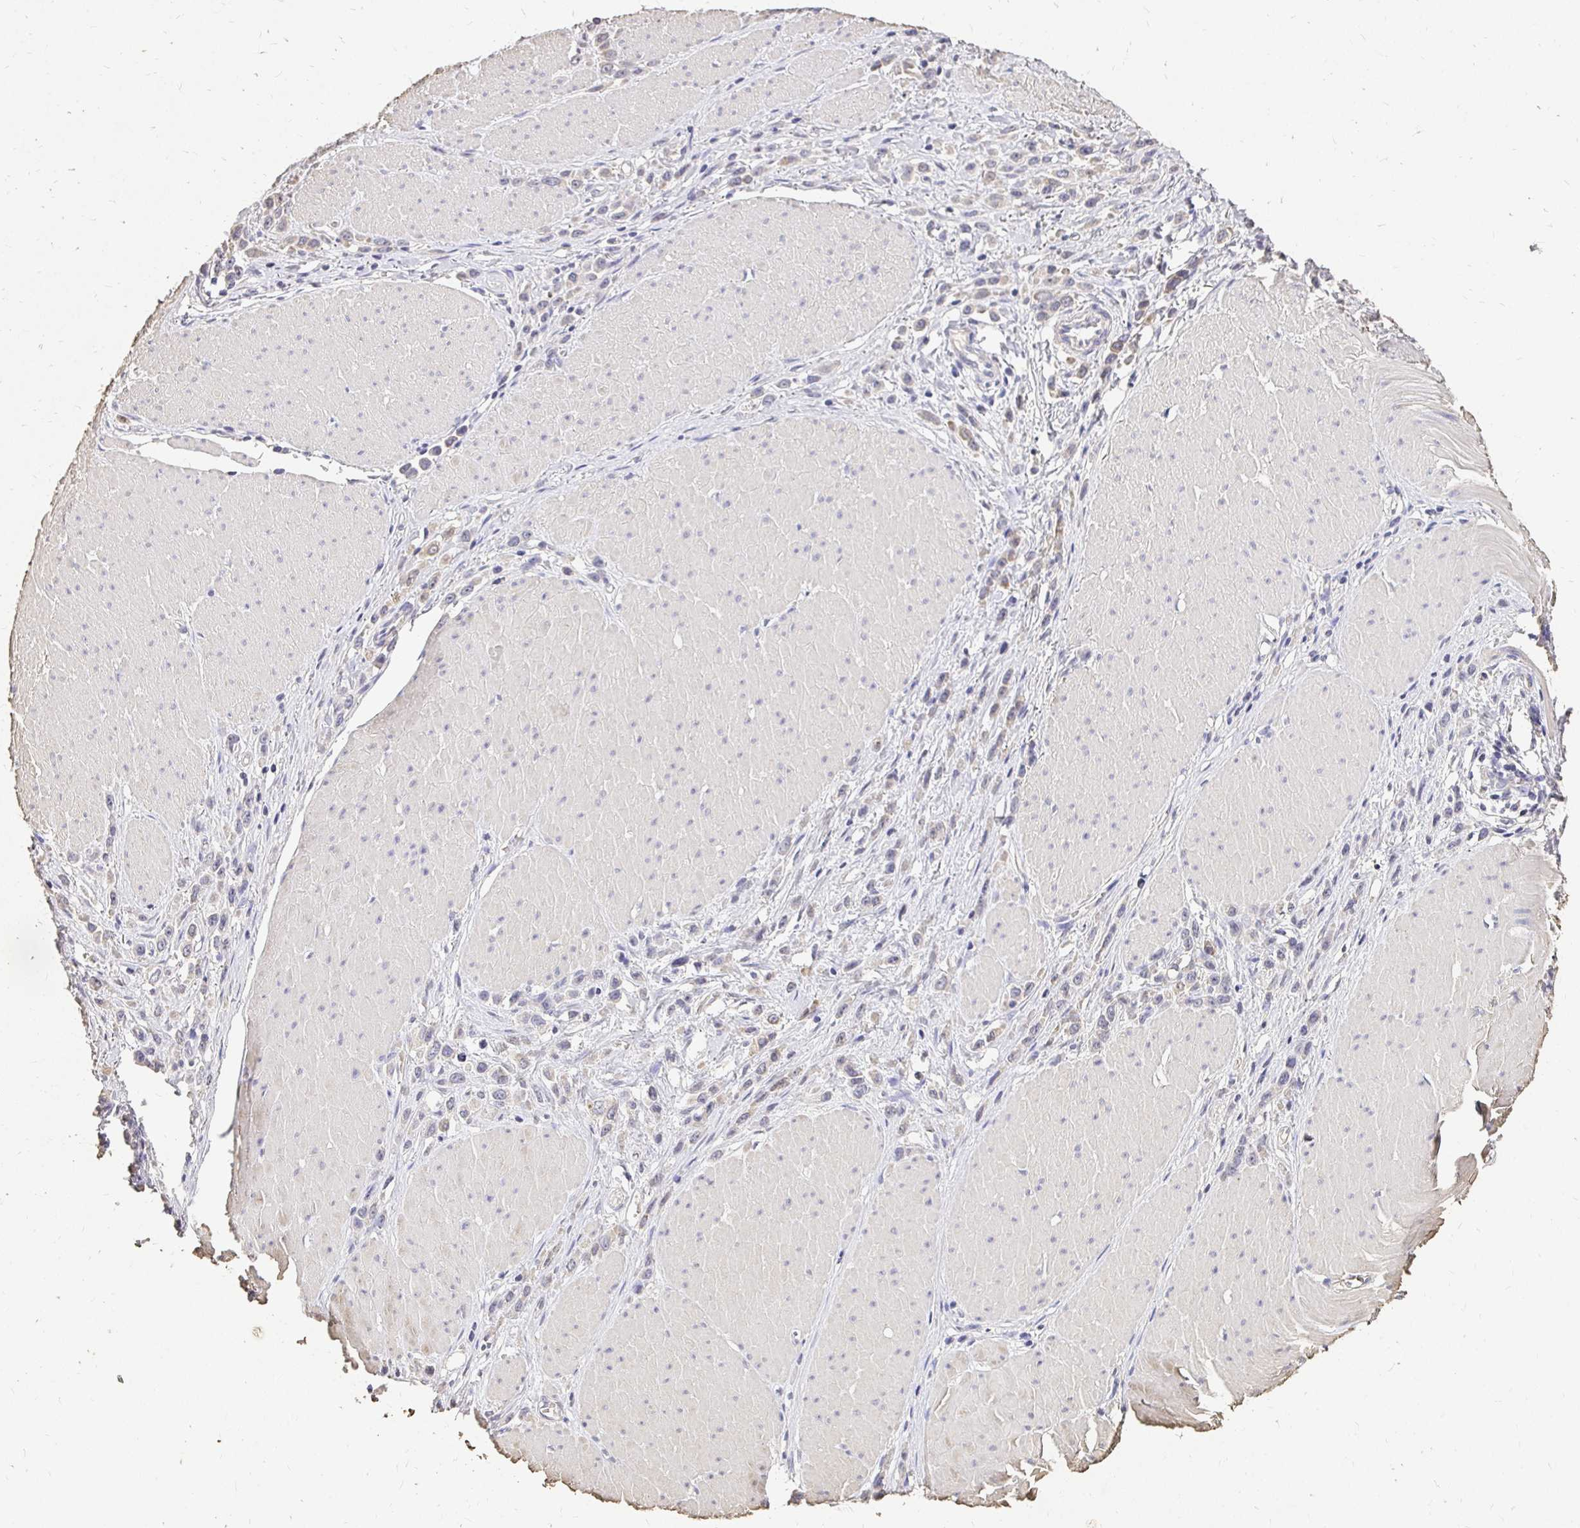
{"staining": {"intensity": "weak", "quantity": "25%-75%", "location": "cytoplasmic/membranous"}, "tissue": "stomach cancer", "cell_type": "Tumor cells", "image_type": "cancer", "snomed": [{"axis": "morphology", "description": "Adenocarcinoma, NOS"}, {"axis": "topography", "description": "Stomach"}], "caption": "Human stomach cancer stained for a protein (brown) demonstrates weak cytoplasmic/membranous positive staining in about 25%-75% of tumor cells.", "gene": "UGT1A6", "patient": {"sex": "male", "age": 47}}